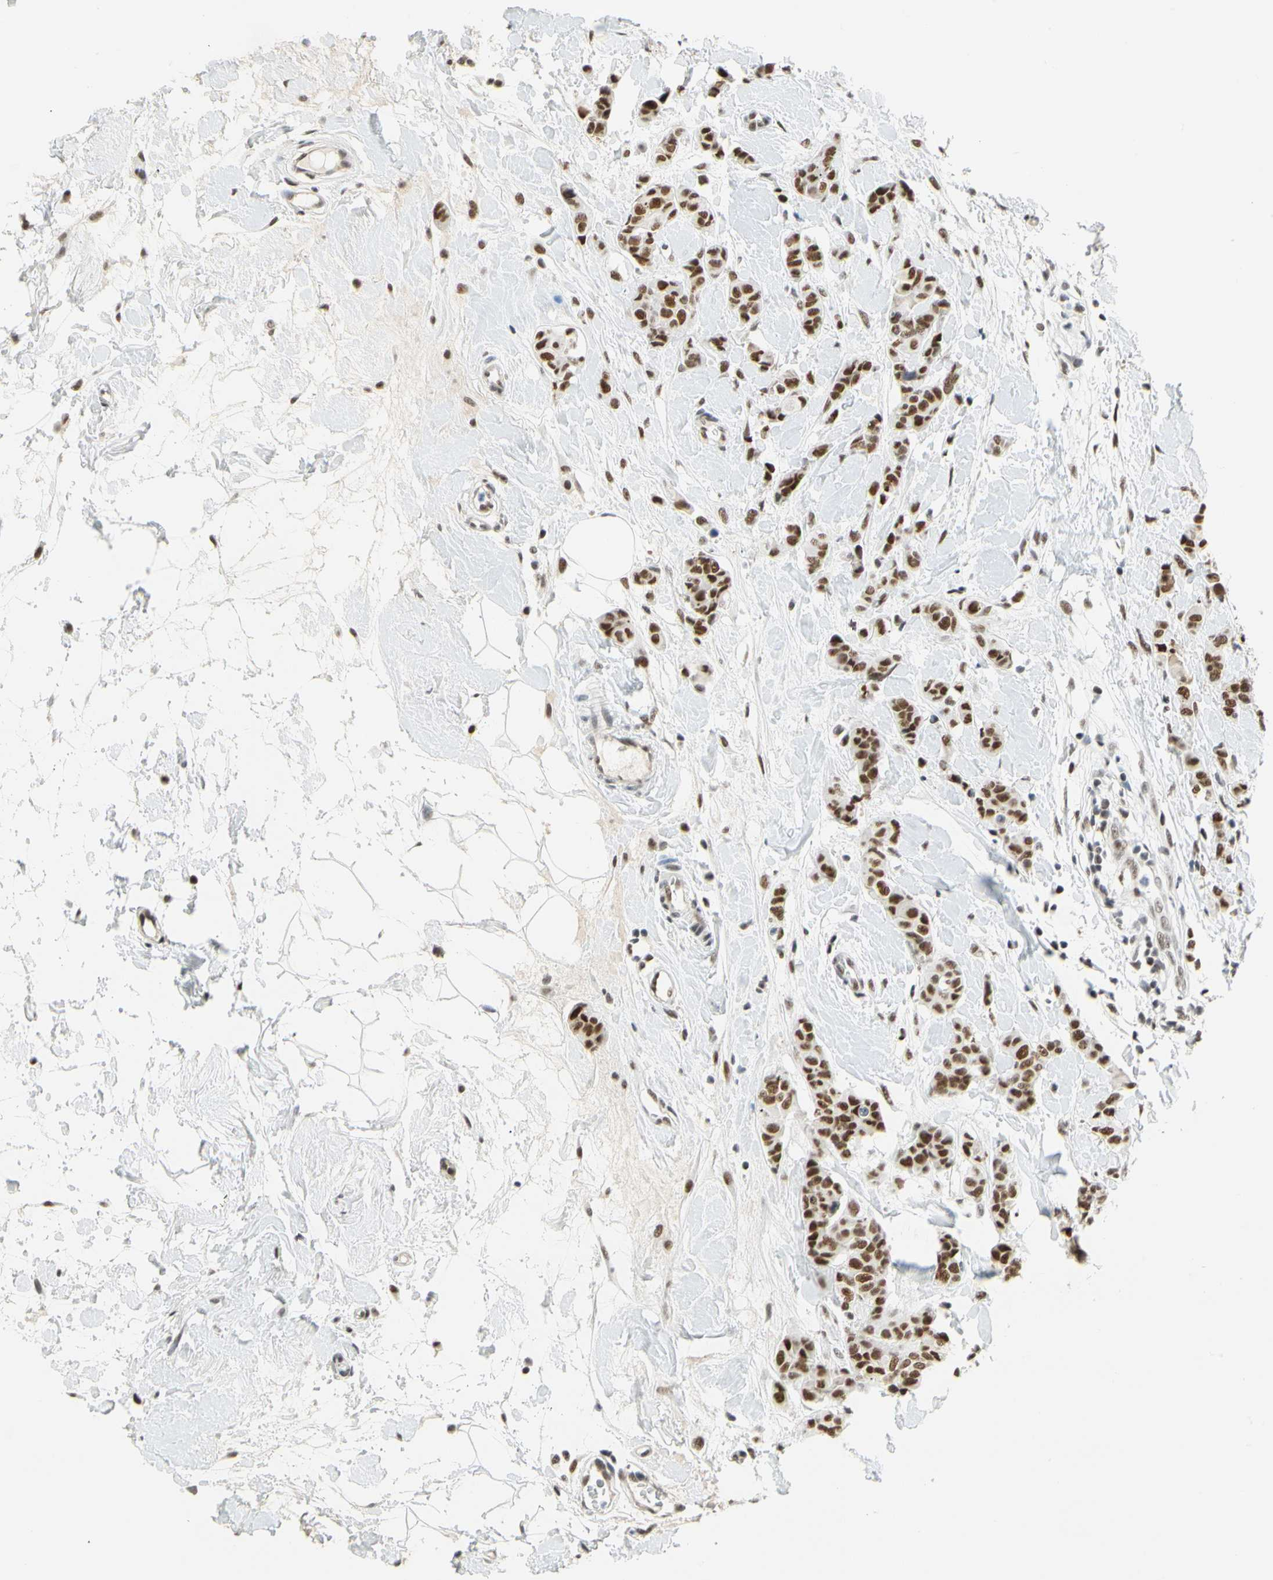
{"staining": {"intensity": "strong", "quantity": ">75%", "location": "nuclear"}, "tissue": "breast cancer", "cell_type": "Tumor cells", "image_type": "cancer", "snomed": [{"axis": "morphology", "description": "Normal tissue, NOS"}, {"axis": "morphology", "description": "Duct carcinoma"}, {"axis": "topography", "description": "Breast"}], "caption": "Immunohistochemical staining of intraductal carcinoma (breast) displays high levels of strong nuclear staining in approximately >75% of tumor cells.", "gene": "ZSCAN16", "patient": {"sex": "female", "age": 40}}